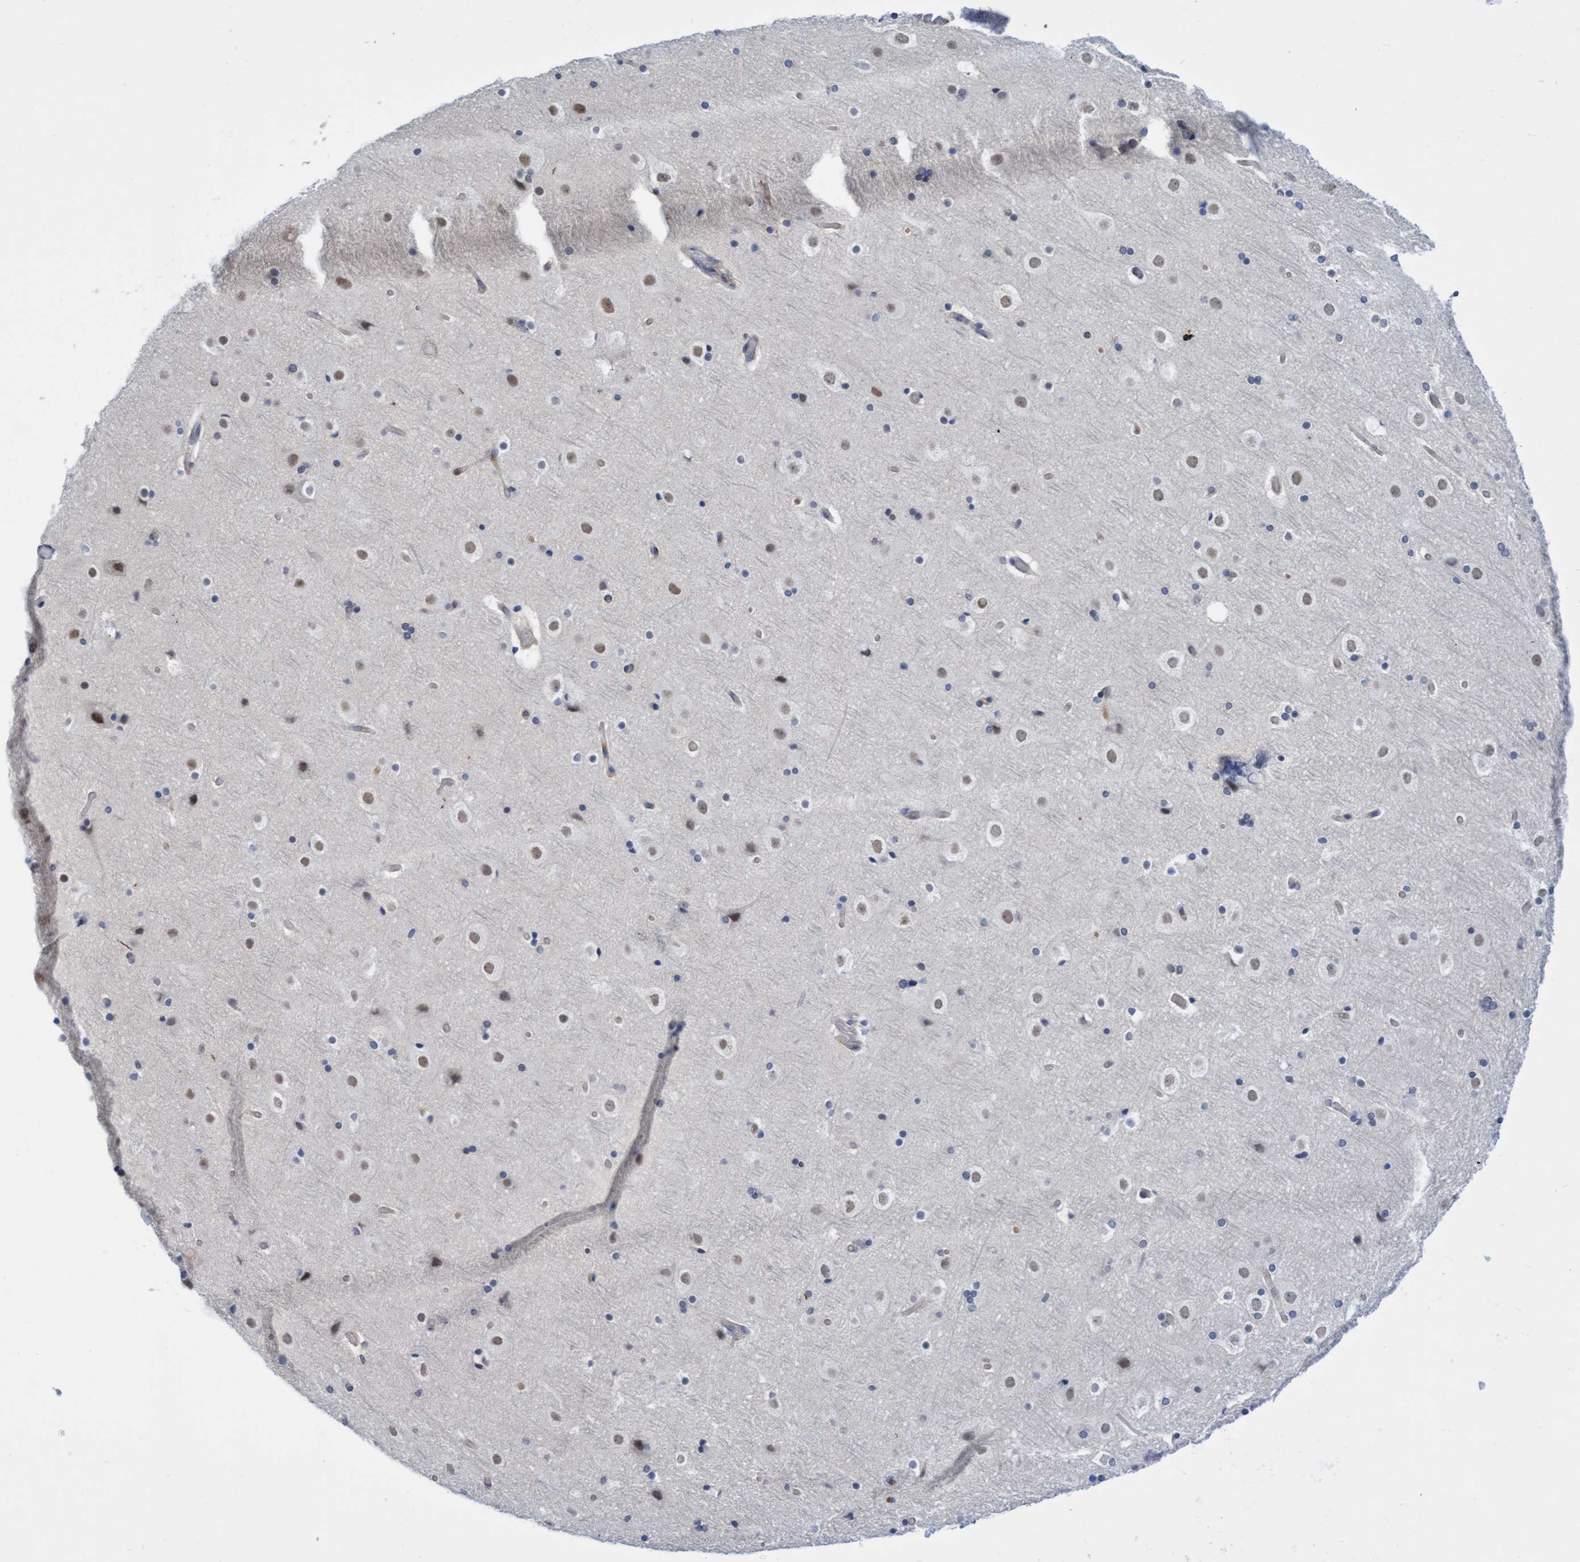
{"staining": {"intensity": "negative", "quantity": "none", "location": "none"}, "tissue": "cerebral cortex", "cell_type": "Endothelial cells", "image_type": "normal", "snomed": [{"axis": "morphology", "description": "Normal tissue, NOS"}, {"axis": "topography", "description": "Cerebral cortex"}], "caption": "A photomicrograph of cerebral cortex stained for a protein reveals no brown staining in endothelial cells.", "gene": "FNBP1", "patient": {"sex": "male", "age": 57}}